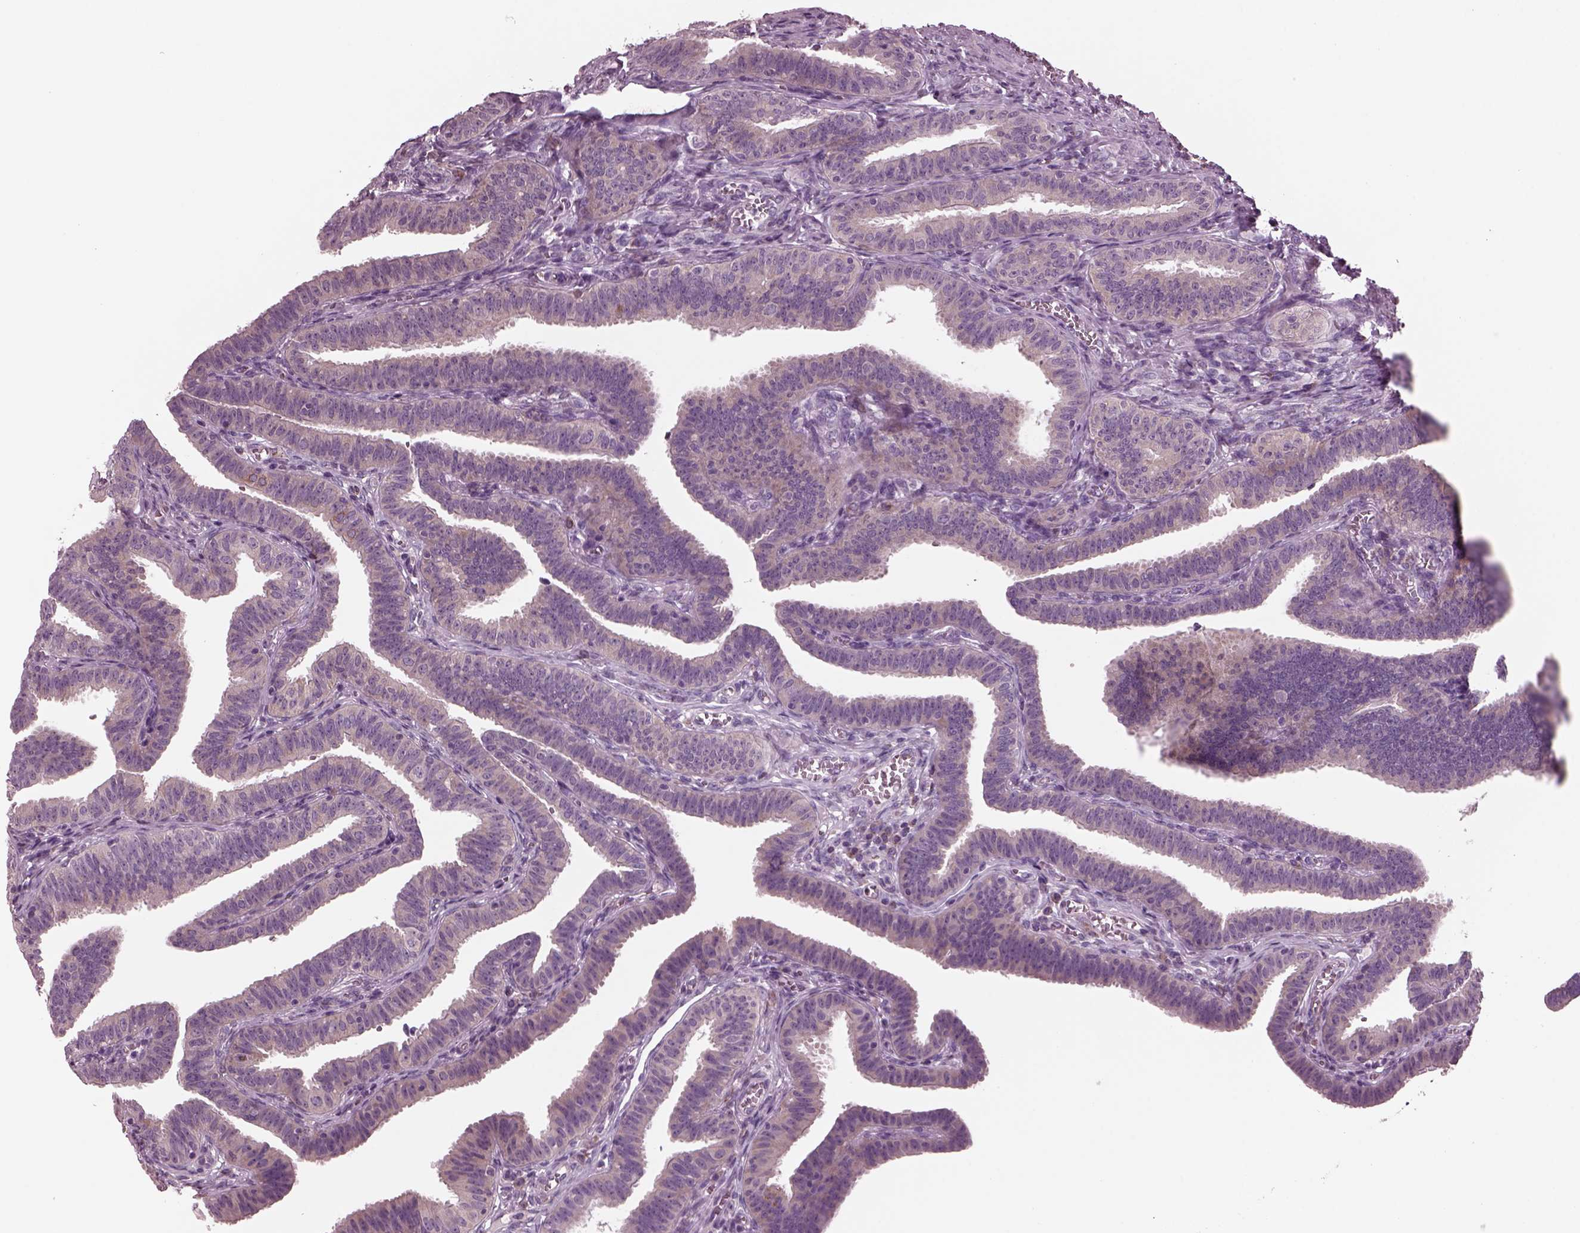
{"staining": {"intensity": "weak", "quantity": ">75%", "location": "cytoplasmic/membranous"}, "tissue": "fallopian tube", "cell_type": "Glandular cells", "image_type": "normal", "snomed": [{"axis": "morphology", "description": "Normal tissue, NOS"}, {"axis": "topography", "description": "Fallopian tube"}], "caption": "DAB (3,3'-diaminobenzidine) immunohistochemical staining of unremarkable fallopian tube reveals weak cytoplasmic/membranous protein expression in about >75% of glandular cells.", "gene": "AP4M1", "patient": {"sex": "female", "age": 25}}